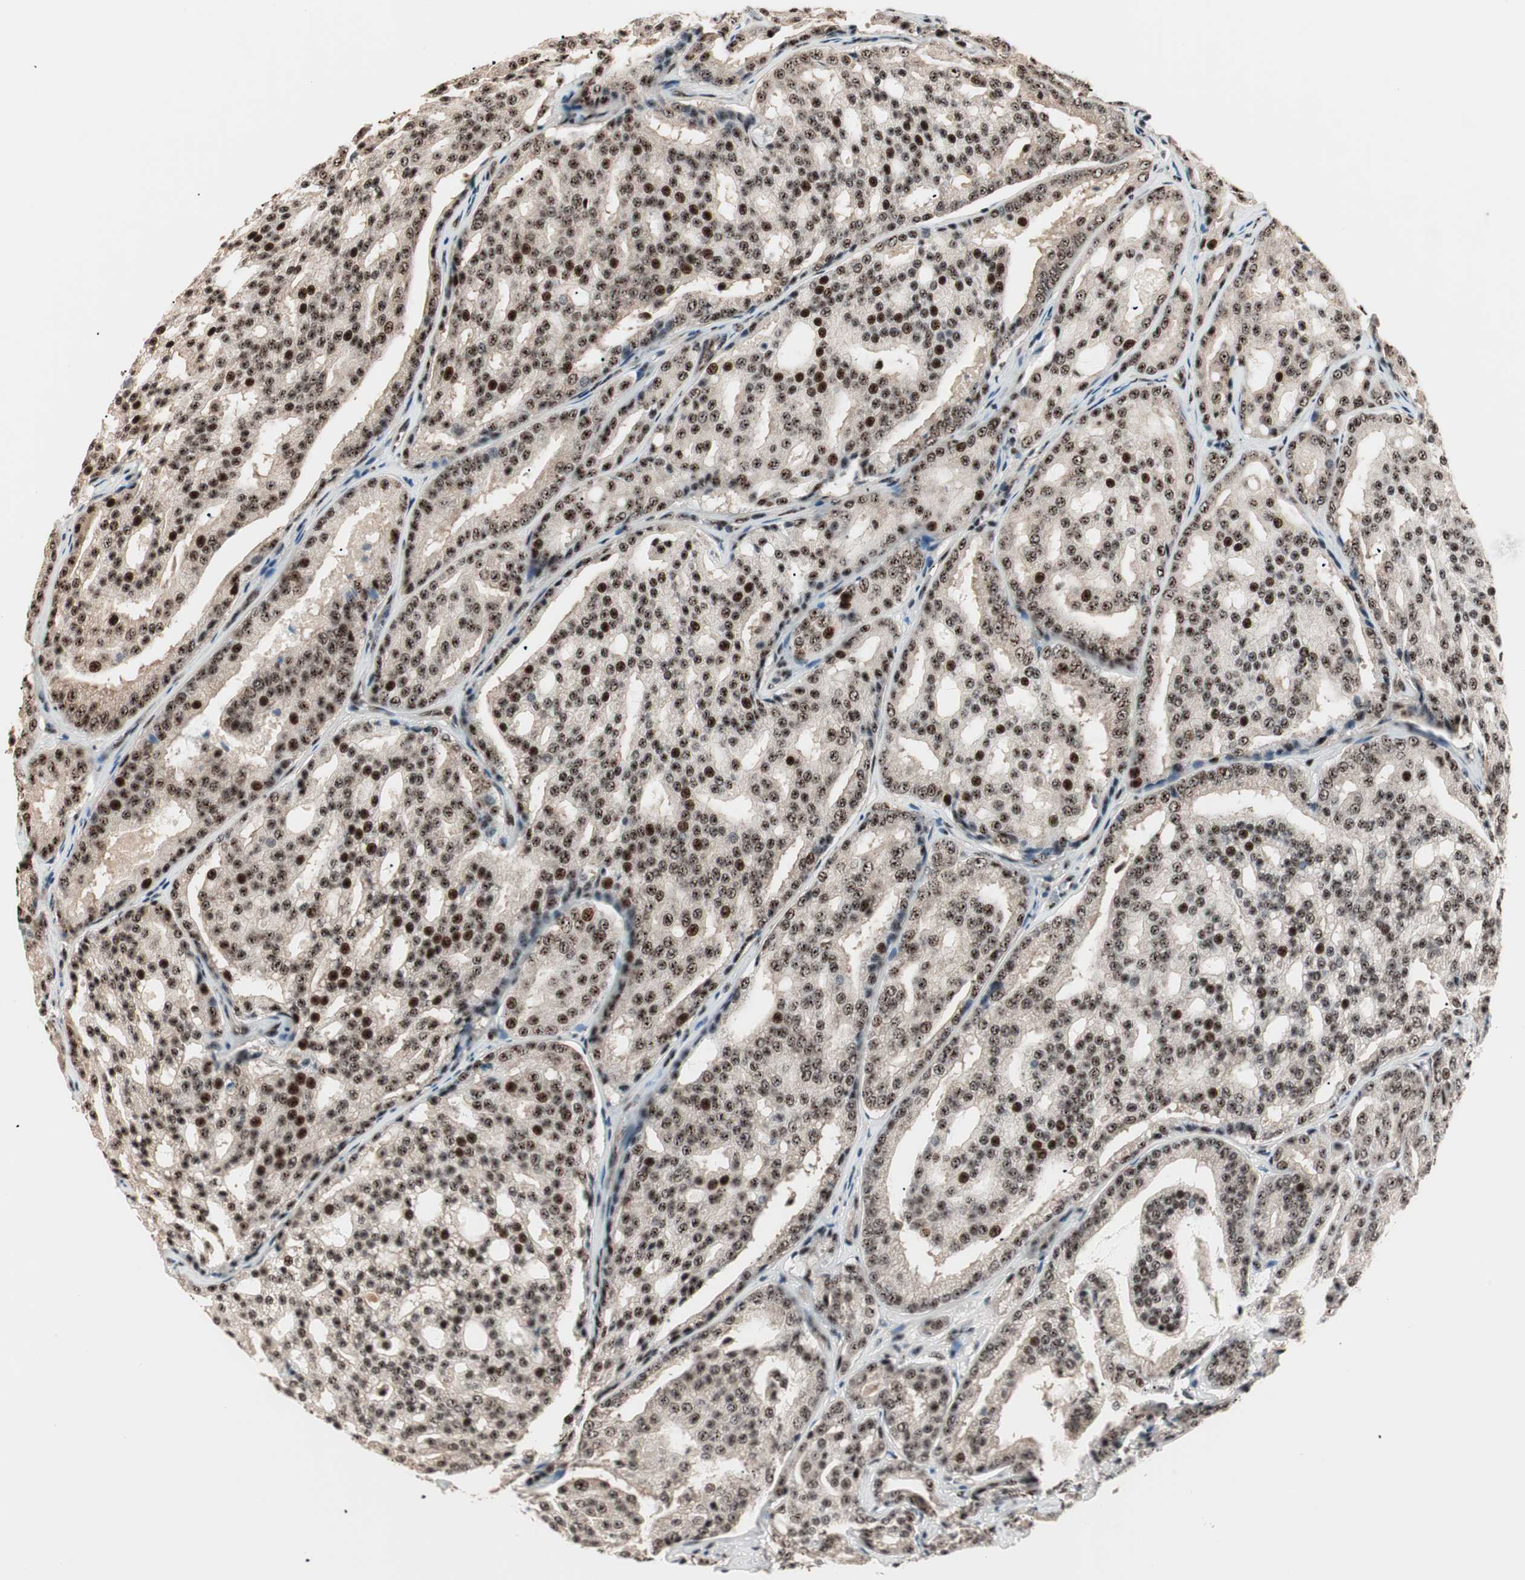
{"staining": {"intensity": "strong", "quantity": ">75%", "location": "cytoplasmic/membranous,nuclear"}, "tissue": "prostate cancer", "cell_type": "Tumor cells", "image_type": "cancer", "snomed": [{"axis": "morphology", "description": "Adenocarcinoma, High grade"}, {"axis": "topography", "description": "Prostate"}], "caption": "This is an image of immunohistochemistry staining of prostate cancer, which shows strong positivity in the cytoplasmic/membranous and nuclear of tumor cells.", "gene": "NR5A2", "patient": {"sex": "male", "age": 64}}